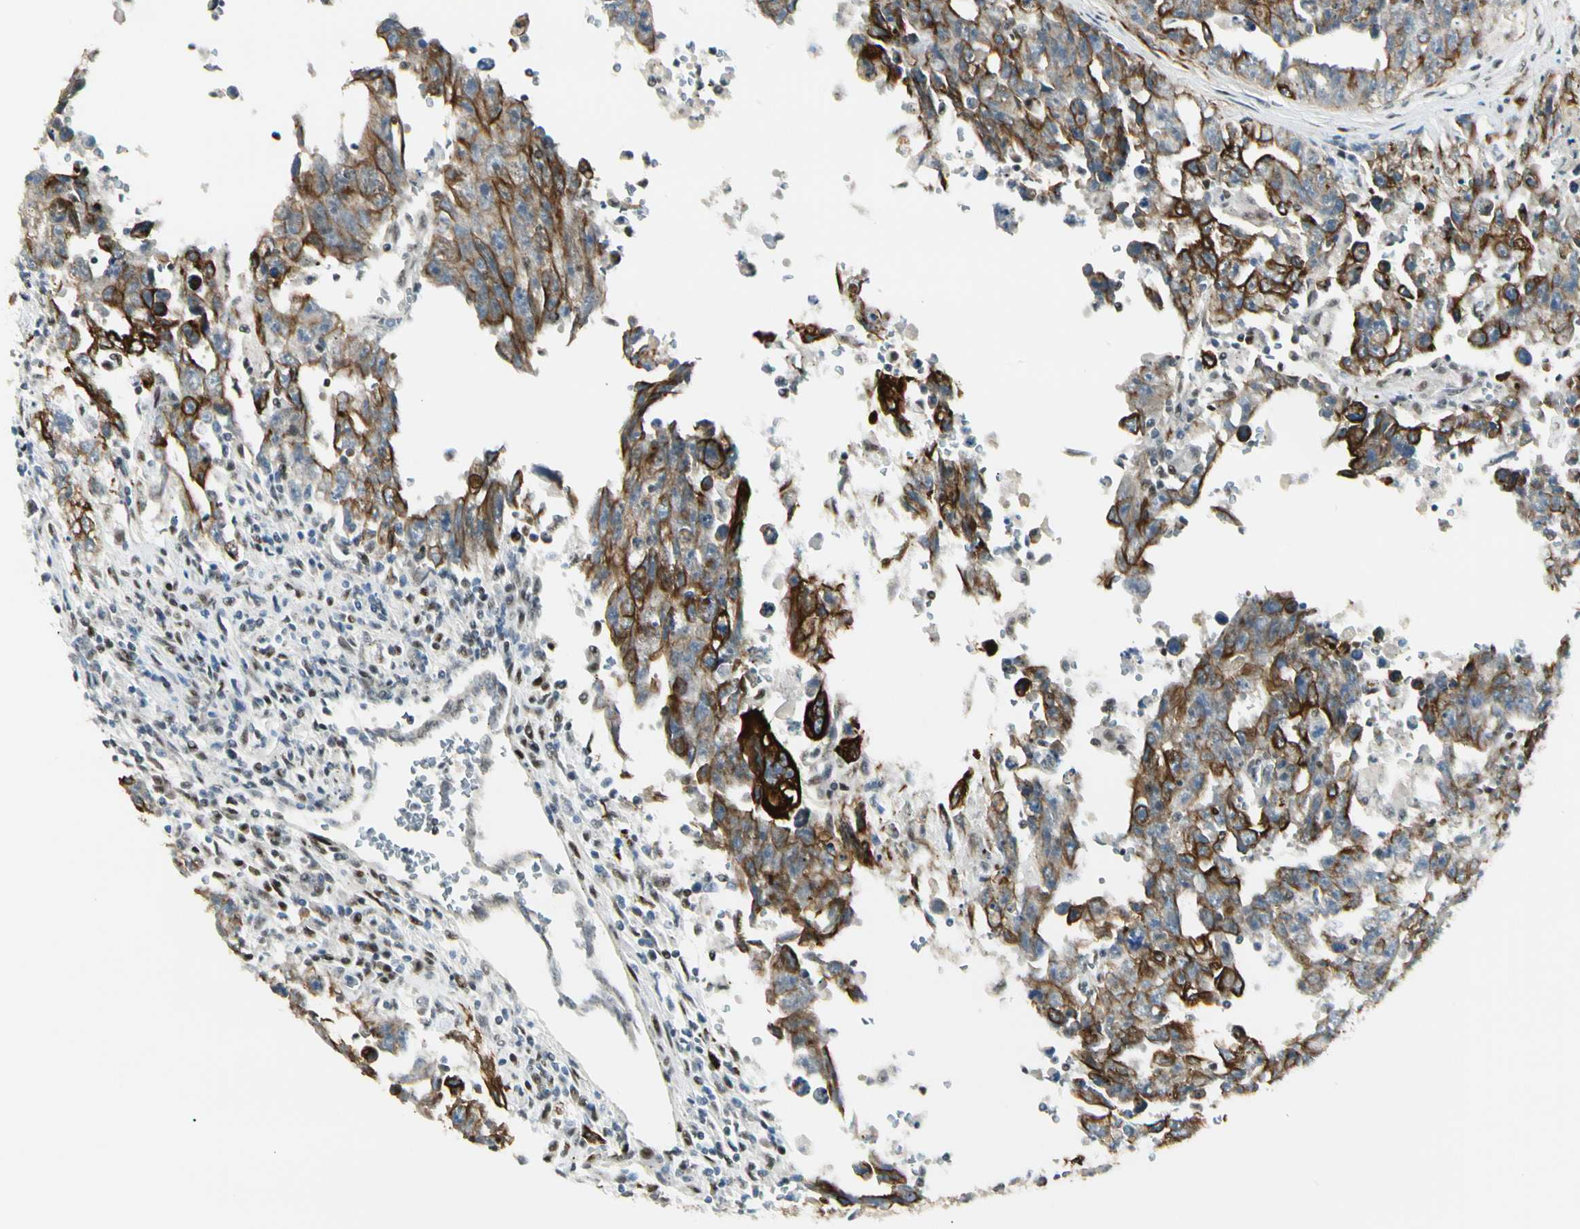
{"staining": {"intensity": "strong", "quantity": ">75%", "location": "cytoplasmic/membranous"}, "tissue": "testis cancer", "cell_type": "Tumor cells", "image_type": "cancer", "snomed": [{"axis": "morphology", "description": "Carcinoma, Embryonal, NOS"}, {"axis": "topography", "description": "Testis"}], "caption": "Immunohistochemical staining of human testis embryonal carcinoma exhibits high levels of strong cytoplasmic/membranous staining in approximately >75% of tumor cells.", "gene": "ATXN1", "patient": {"sex": "male", "age": 28}}